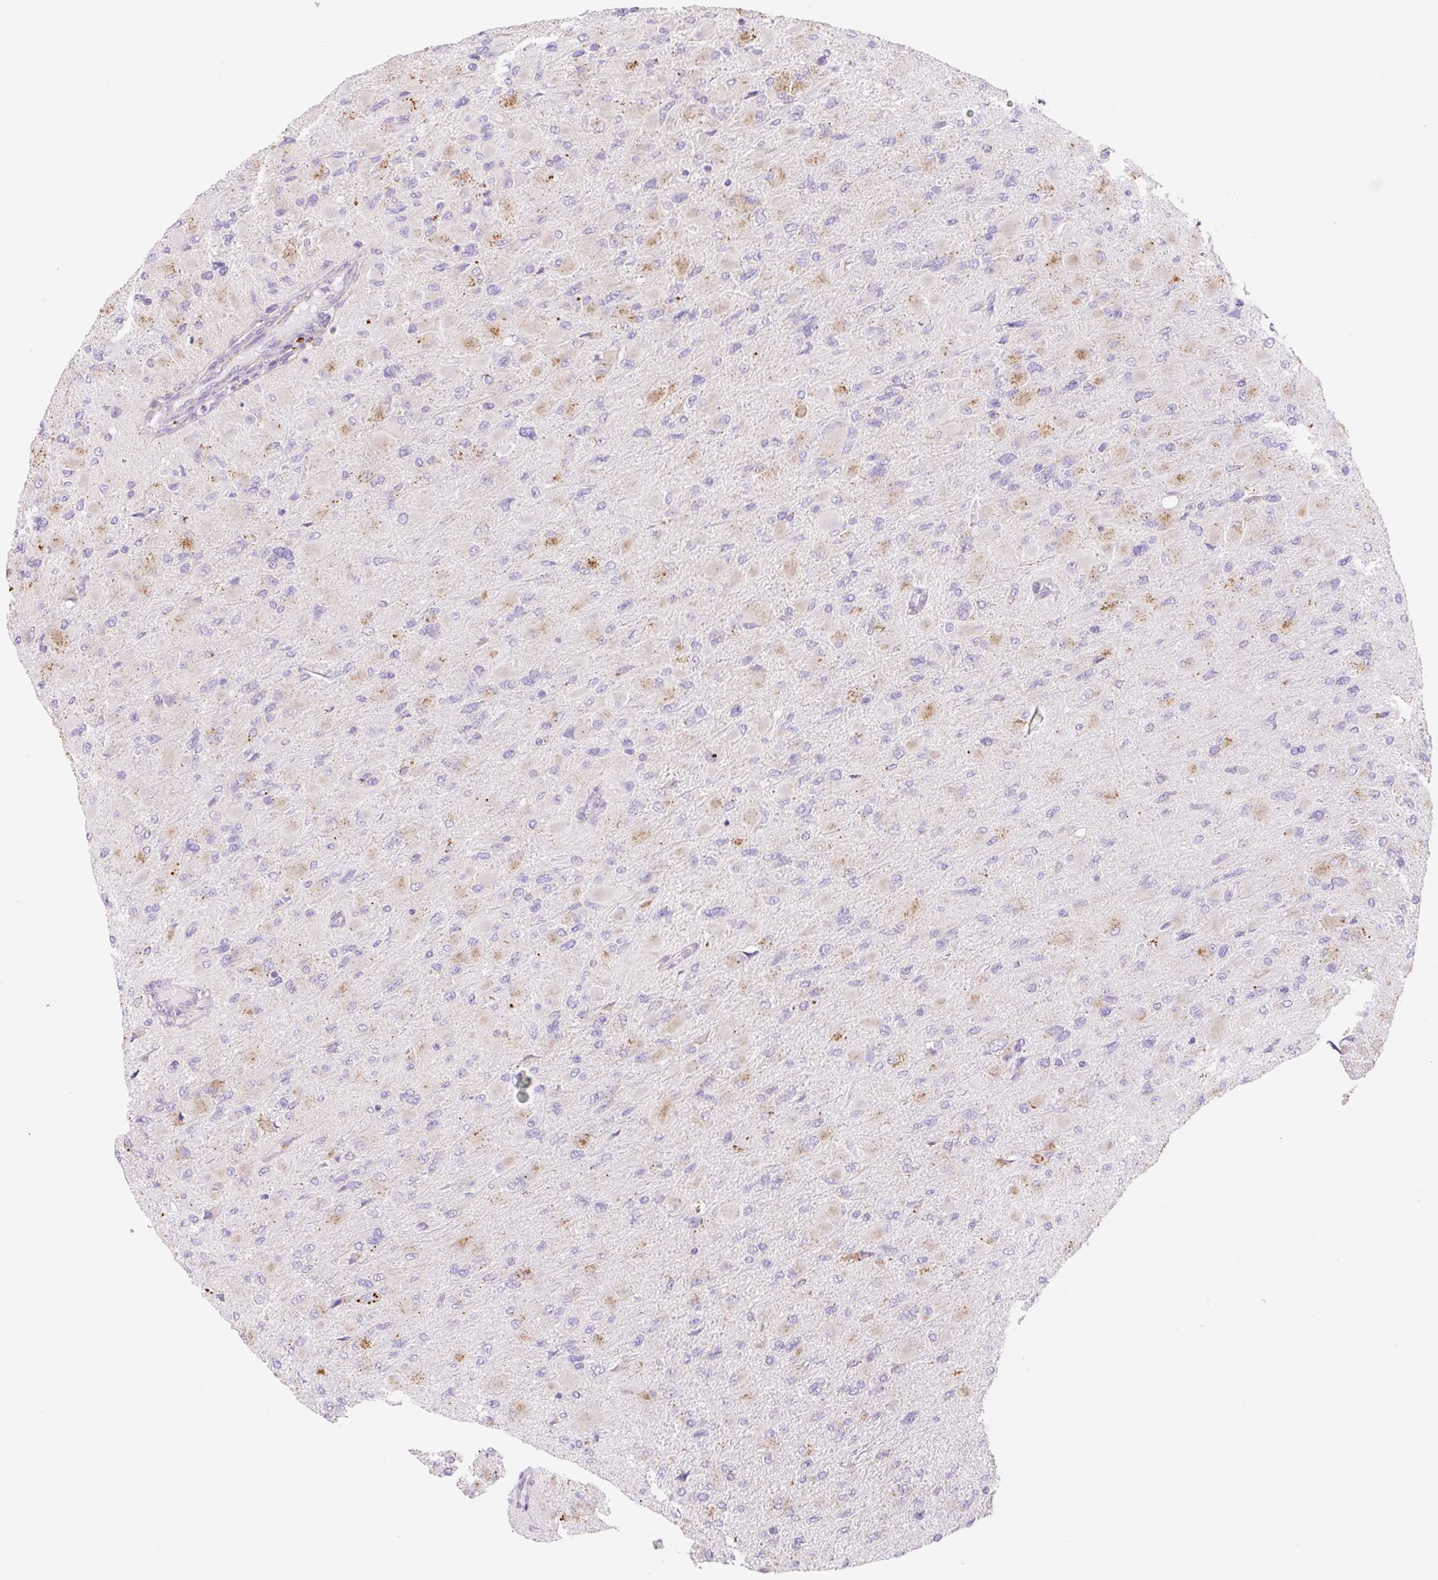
{"staining": {"intensity": "moderate", "quantity": "<25%", "location": "cytoplasmic/membranous"}, "tissue": "glioma", "cell_type": "Tumor cells", "image_type": "cancer", "snomed": [{"axis": "morphology", "description": "Glioma, malignant, High grade"}, {"axis": "topography", "description": "Cerebral cortex"}], "caption": "DAB (3,3'-diaminobenzidine) immunohistochemical staining of glioma displays moderate cytoplasmic/membranous protein positivity in about <25% of tumor cells.", "gene": "CLEC3A", "patient": {"sex": "female", "age": 36}}